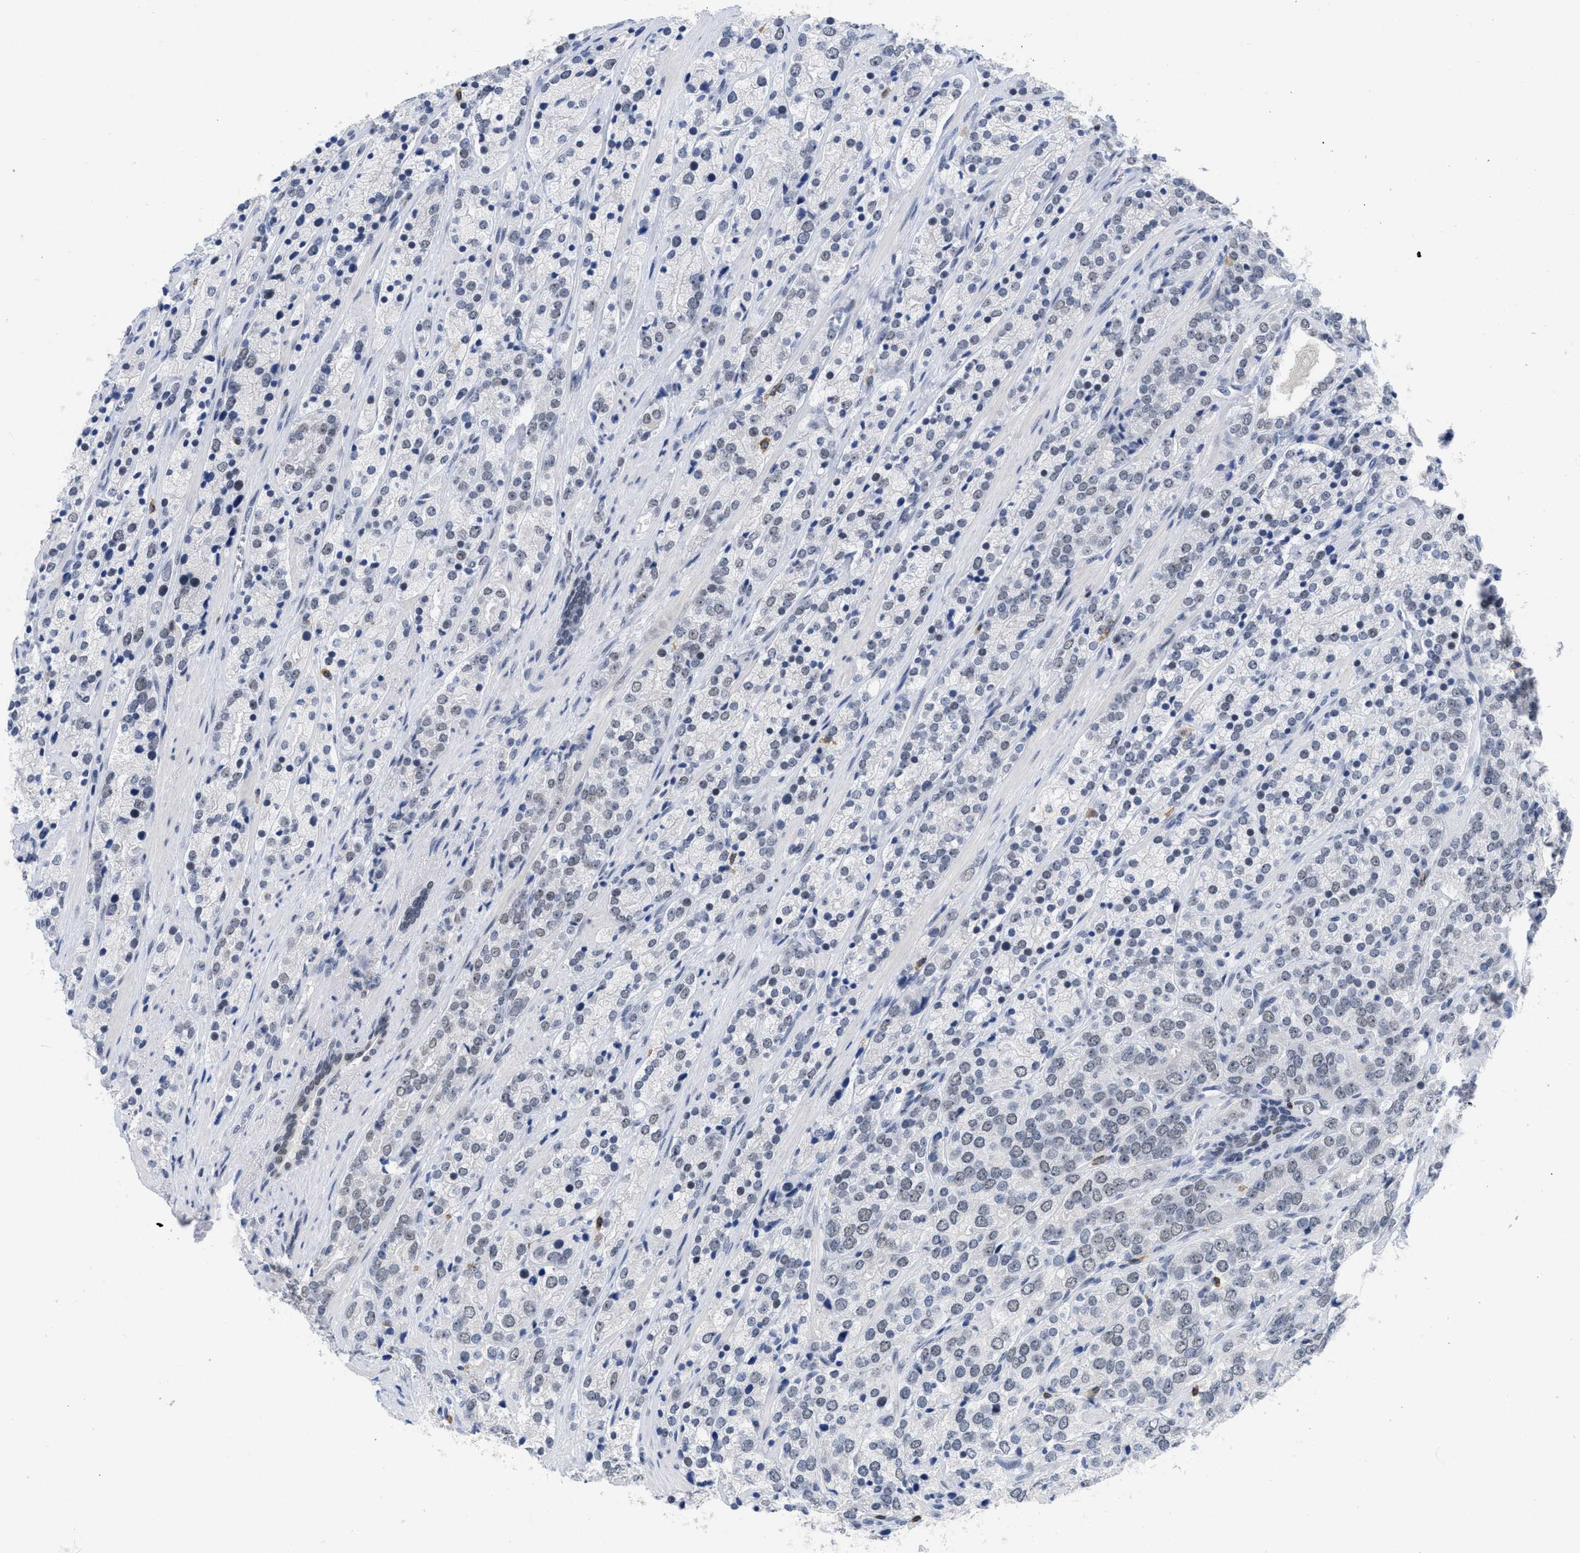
{"staining": {"intensity": "weak", "quantity": "<25%", "location": "nuclear"}, "tissue": "prostate cancer", "cell_type": "Tumor cells", "image_type": "cancer", "snomed": [{"axis": "morphology", "description": "Adenocarcinoma, High grade"}, {"axis": "topography", "description": "Prostate"}], "caption": "Tumor cells show no significant protein staining in prostate cancer.", "gene": "GGNBP2", "patient": {"sex": "male", "age": 71}}